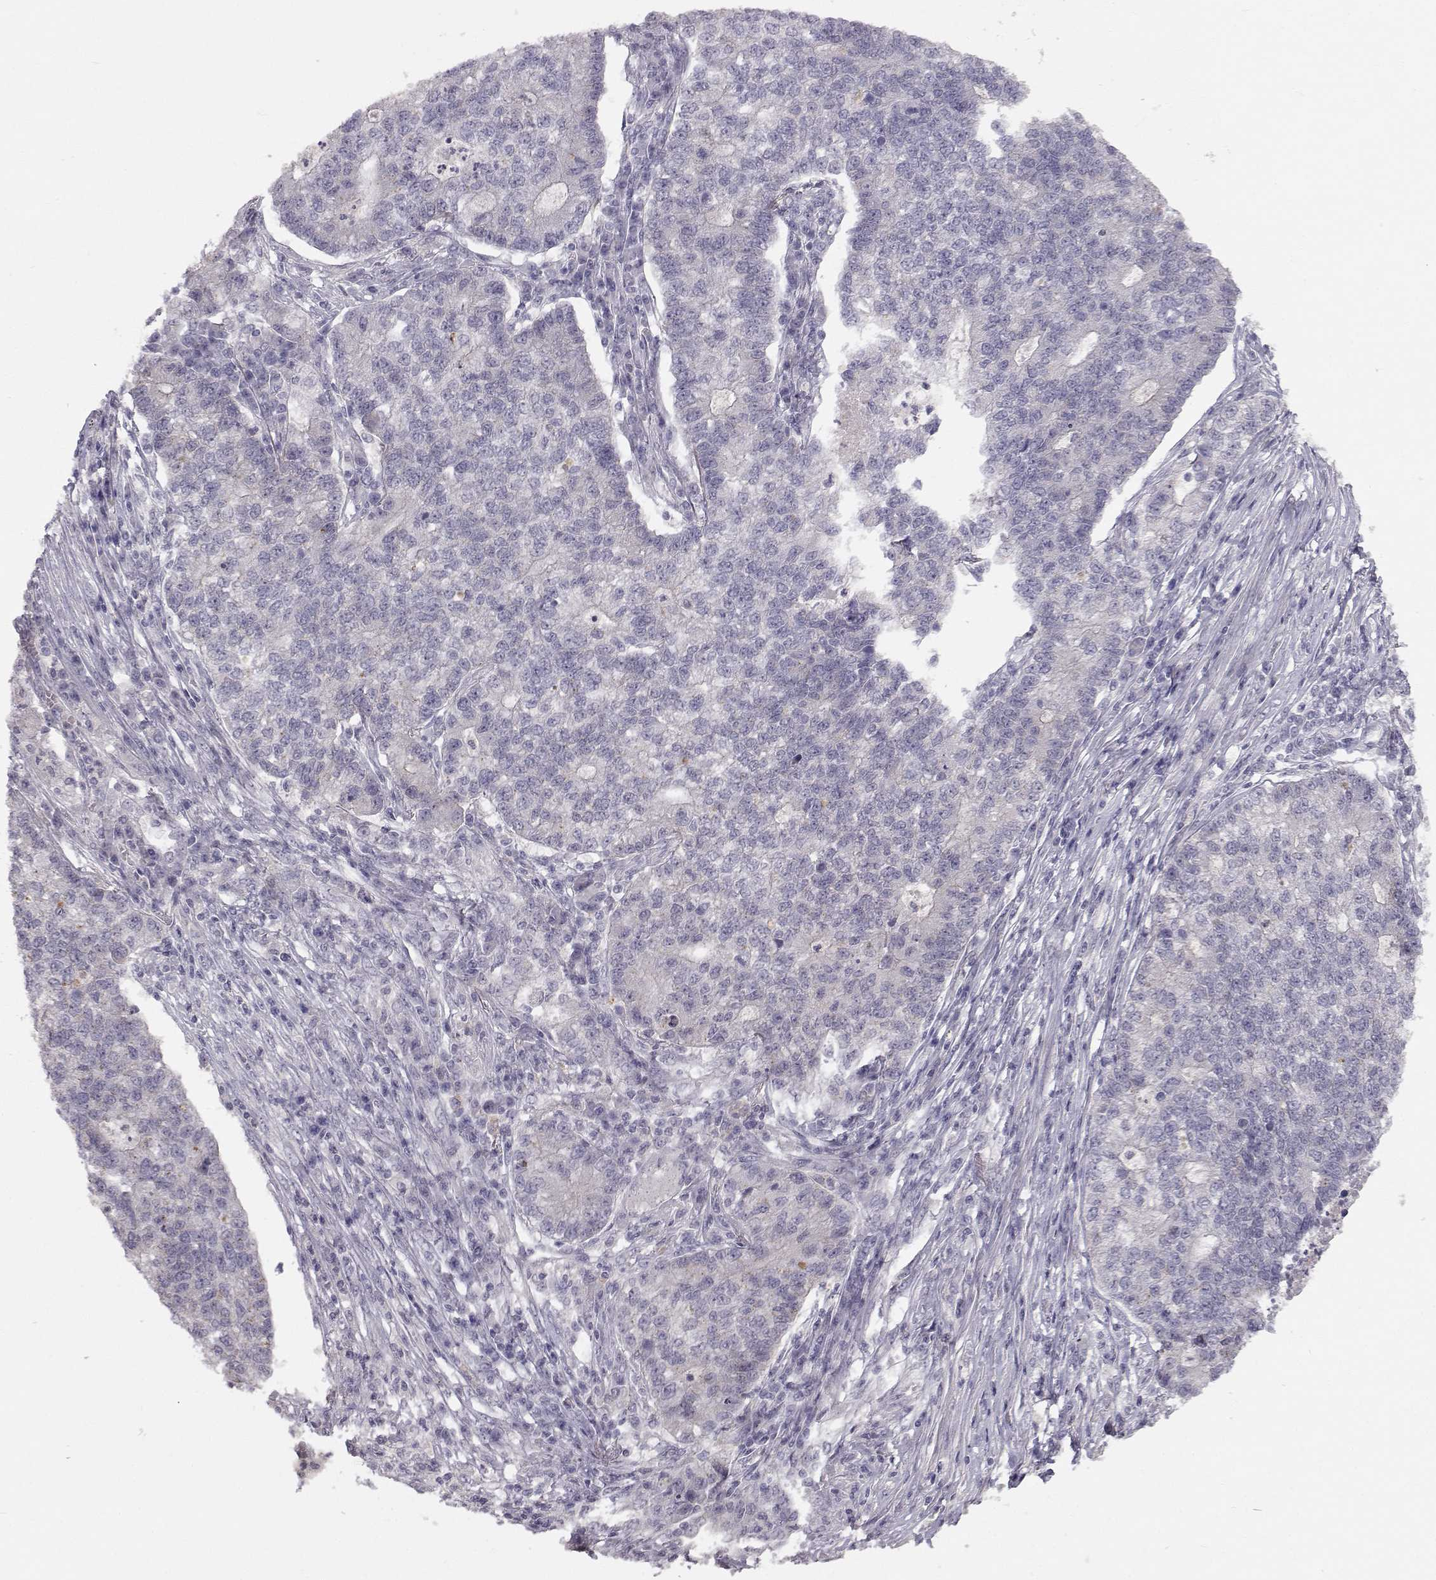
{"staining": {"intensity": "negative", "quantity": "none", "location": "none"}, "tissue": "lung cancer", "cell_type": "Tumor cells", "image_type": "cancer", "snomed": [{"axis": "morphology", "description": "Adenocarcinoma, NOS"}, {"axis": "topography", "description": "Lung"}], "caption": "Immunohistochemistry photomicrograph of lung adenocarcinoma stained for a protein (brown), which demonstrates no expression in tumor cells.", "gene": "PGM5", "patient": {"sex": "male", "age": 57}}